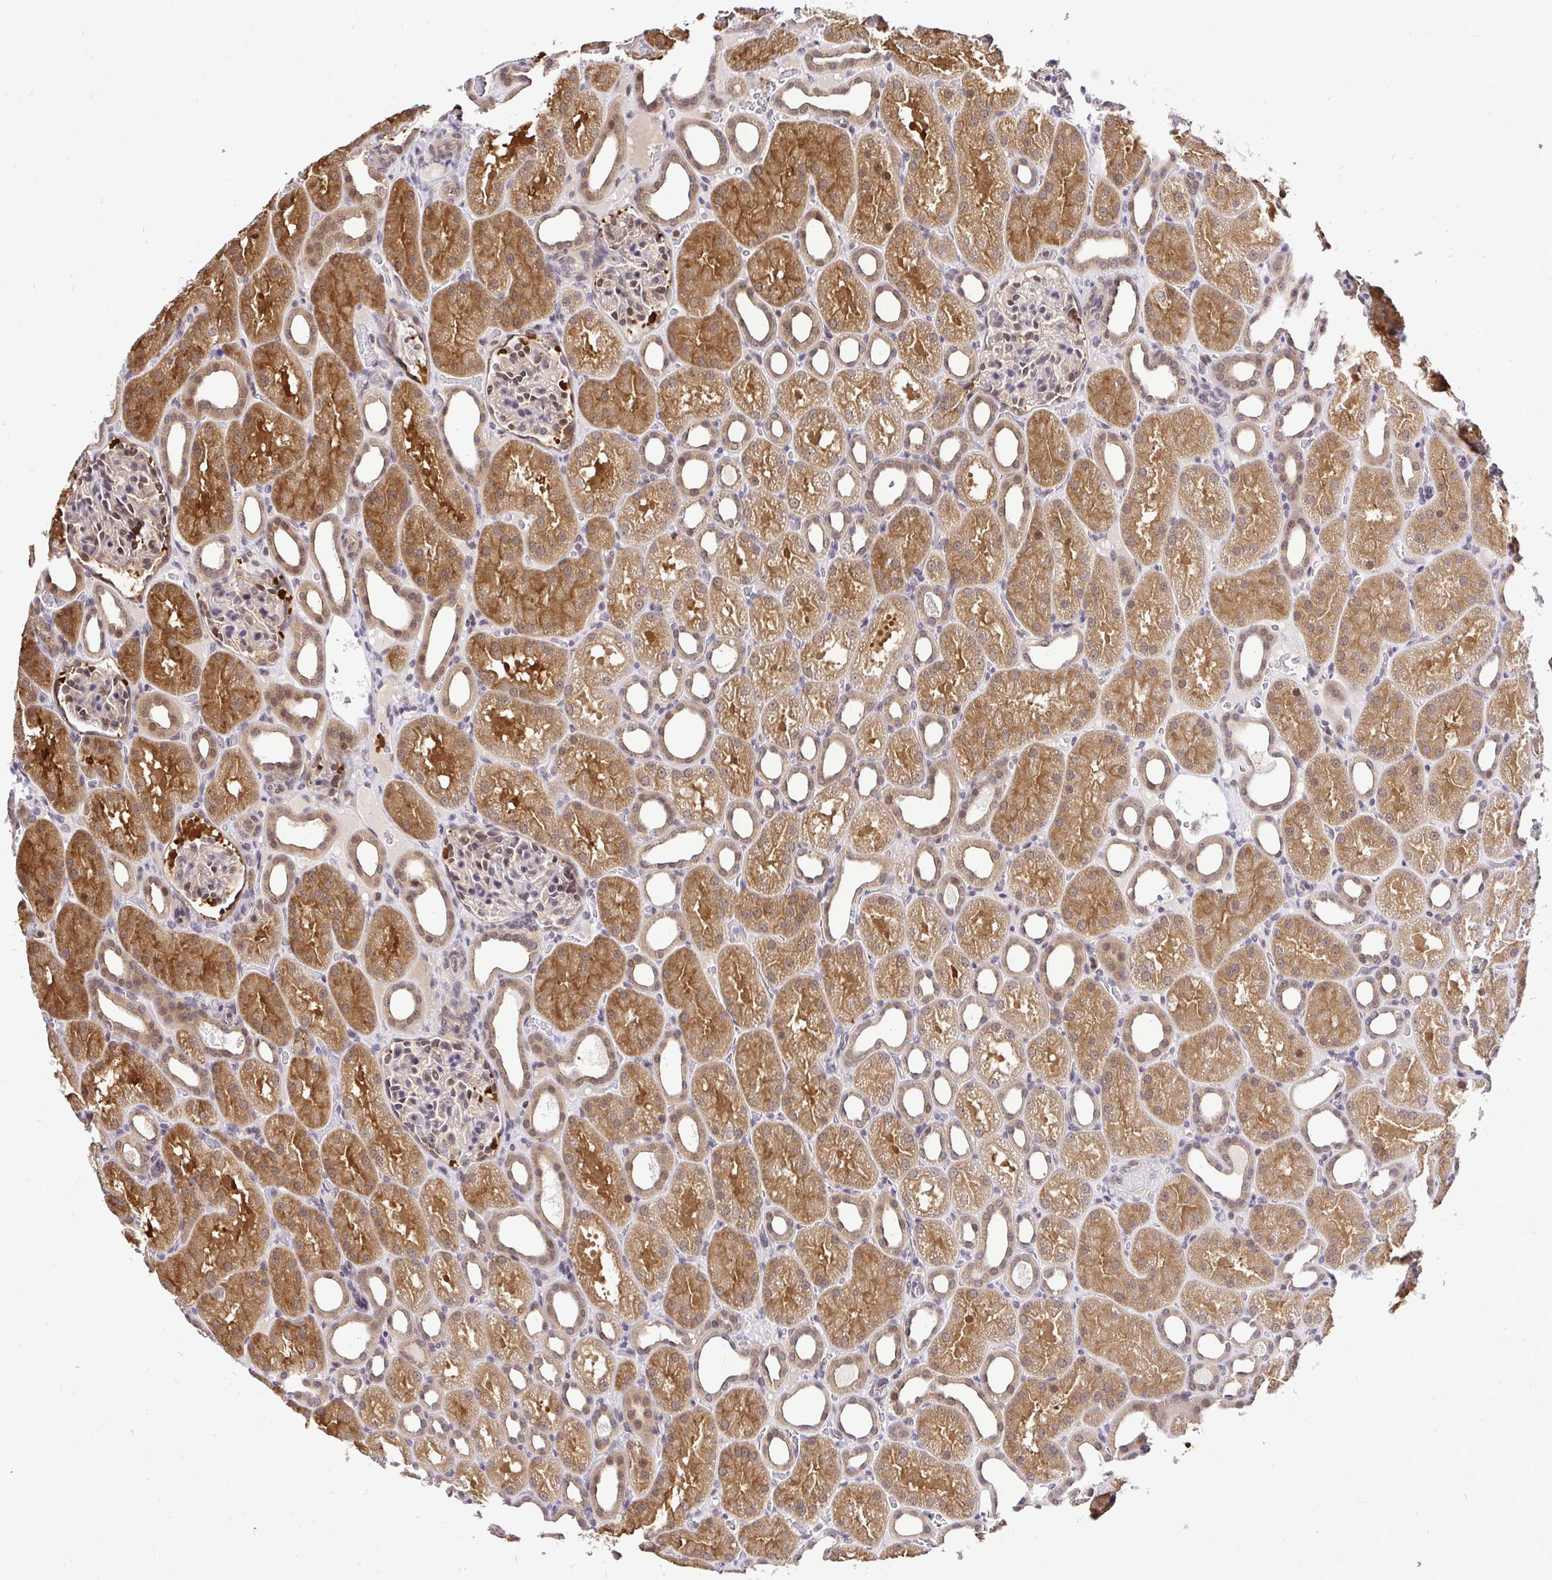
{"staining": {"intensity": "weak", "quantity": "25%-75%", "location": "nuclear"}, "tissue": "kidney", "cell_type": "Cells in glomeruli", "image_type": "normal", "snomed": [{"axis": "morphology", "description": "Normal tissue, NOS"}, {"axis": "topography", "description": "Kidney"}], "caption": "Immunohistochemical staining of normal human kidney shows low levels of weak nuclear staining in about 25%-75% of cells in glomeruli. (Stains: DAB in brown, nuclei in blue, Microscopy: brightfield microscopy at high magnification).", "gene": "UBE2M", "patient": {"sex": "male", "age": 2}}